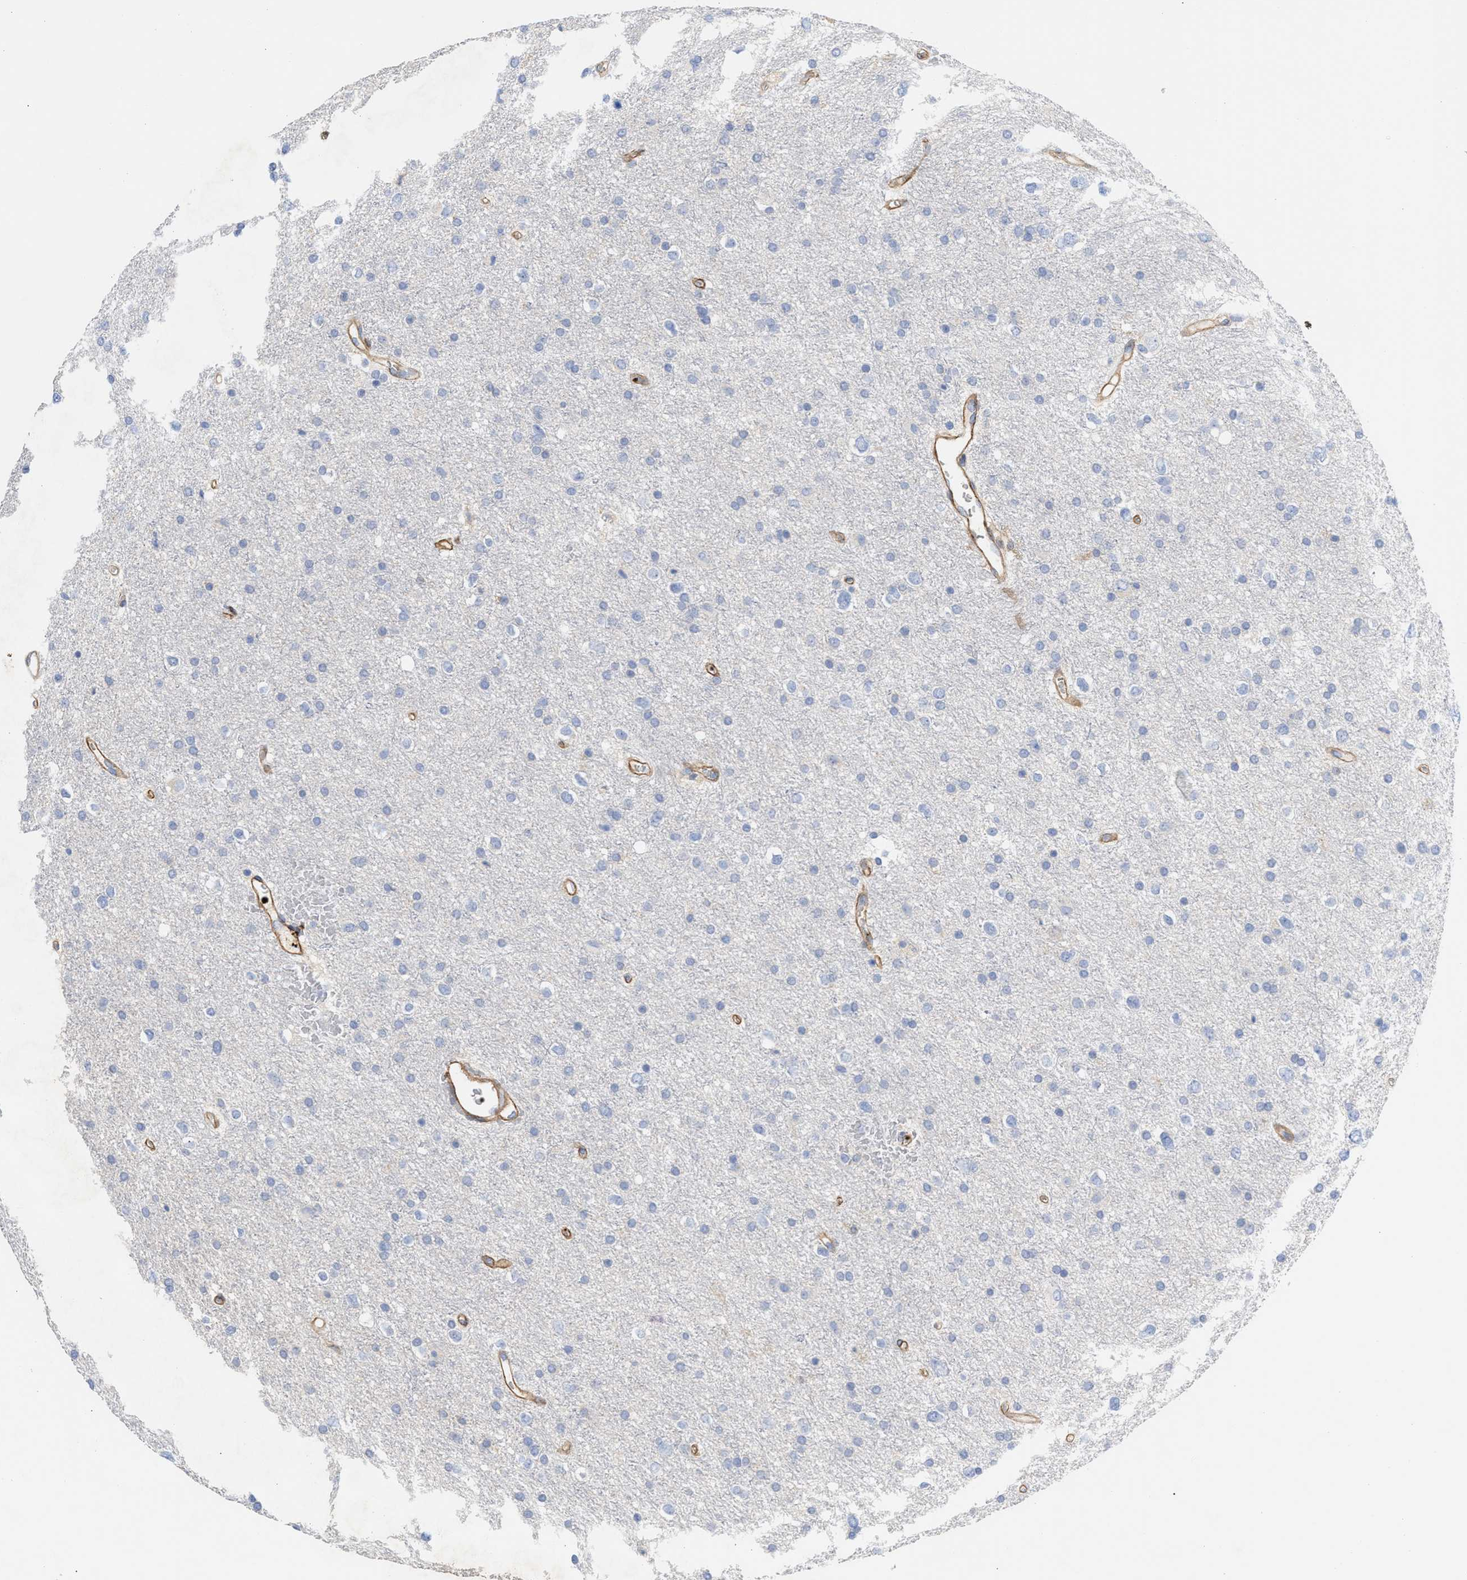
{"staining": {"intensity": "negative", "quantity": "none", "location": "none"}, "tissue": "glioma", "cell_type": "Tumor cells", "image_type": "cancer", "snomed": [{"axis": "morphology", "description": "Glioma, malignant, Low grade"}, {"axis": "topography", "description": "Brain"}], "caption": "Tumor cells show no significant staining in glioma. The staining is performed using DAB (3,3'-diaminobenzidine) brown chromogen with nuclei counter-stained in using hematoxylin.", "gene": "HS3ST5", "patient": {"sex": "female", "age": 37}}